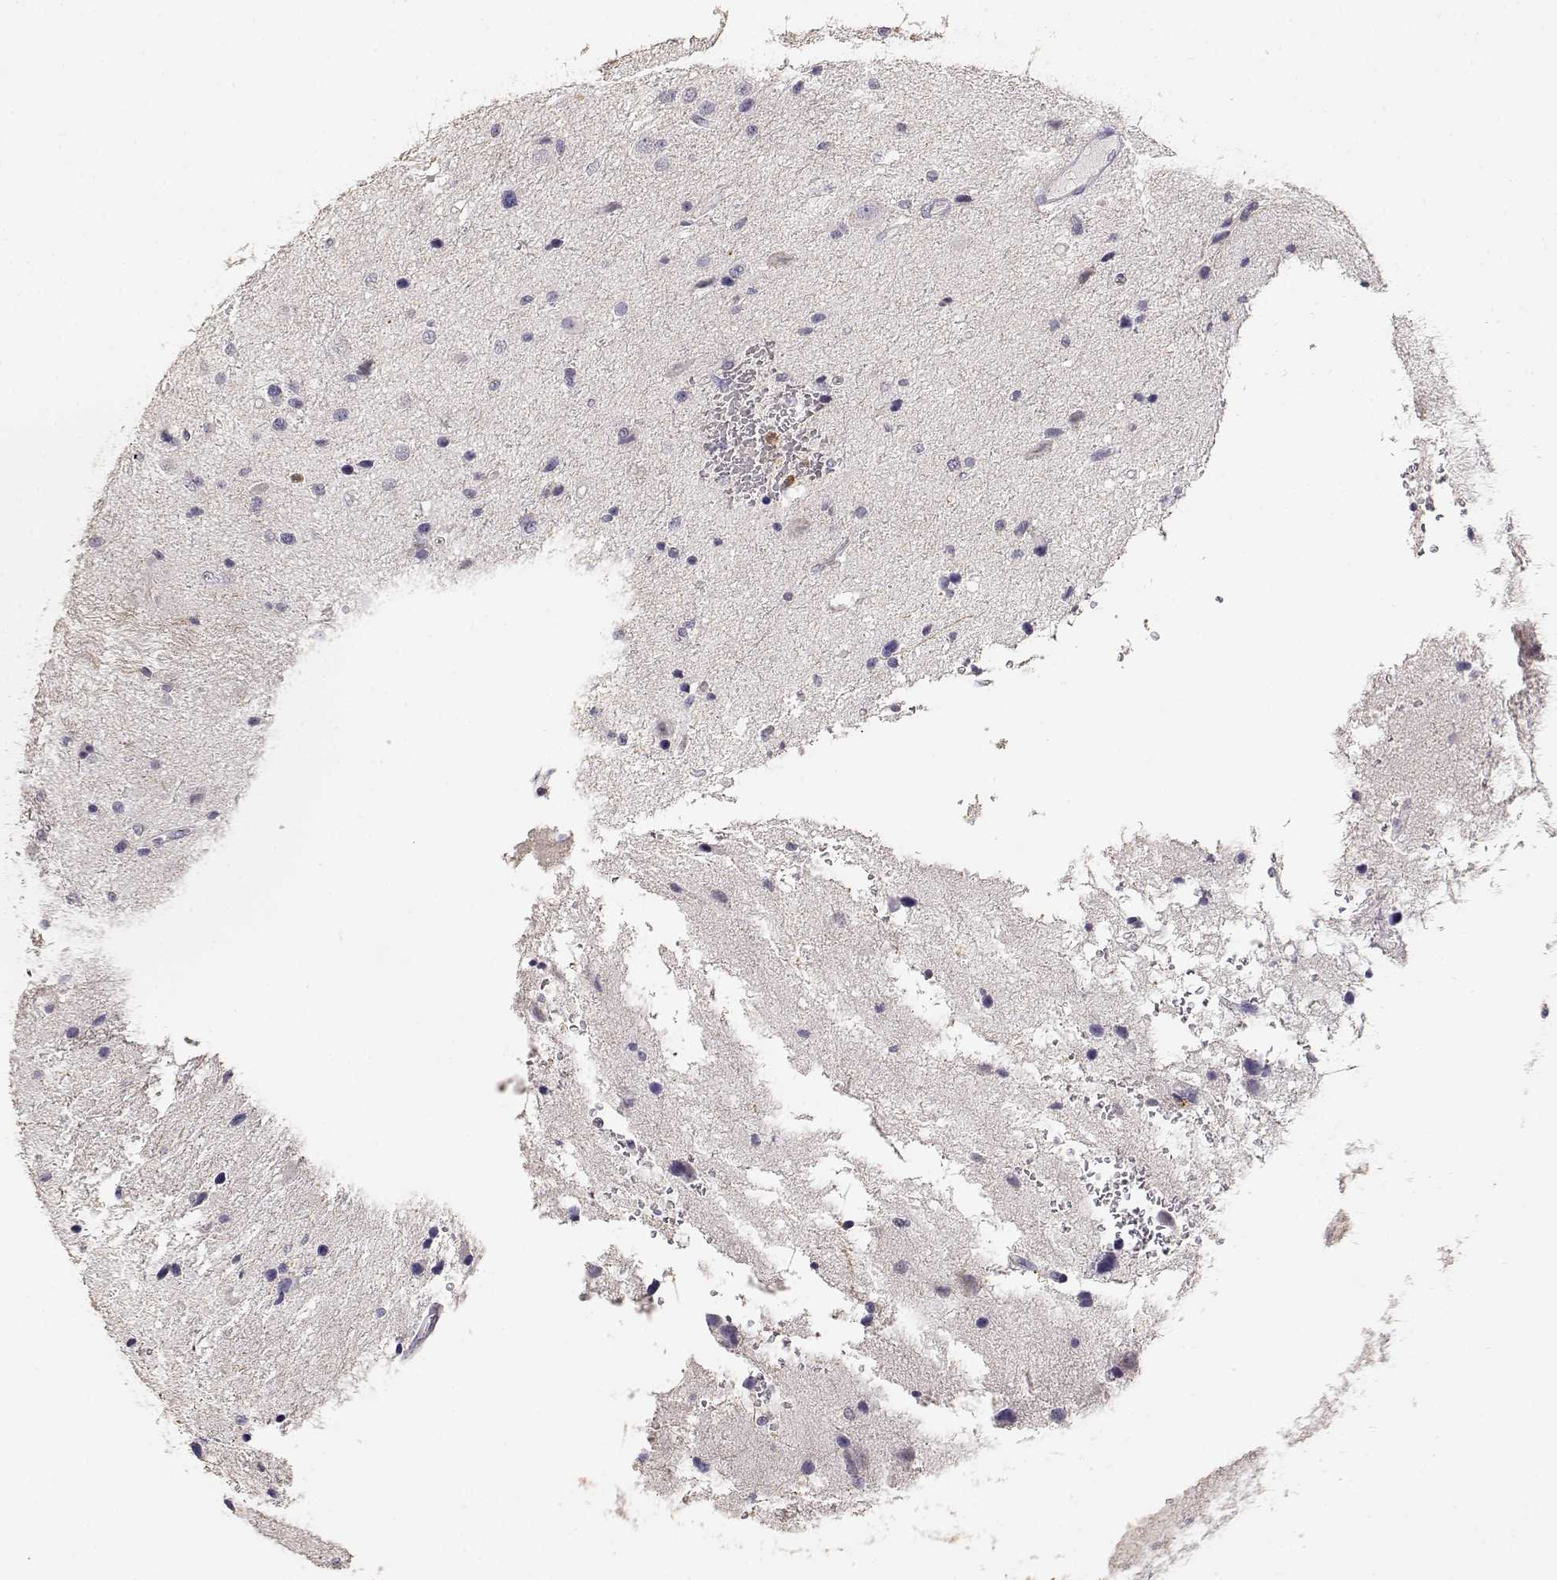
{"staining": {"intensity": "negative", "quantity": "none", "location": "none"}, "tissue": "glioma", "cell_type": "Tumor cells", "image_type": "cancer", "snomed": [{"axis": "morphology", "description": "Glioma, malignant, Low grade"}, {"axis": "topography", "description": "Brain"}], "caption": "A high-resolution photomicrograph shows immunohistochemistry staining of glioma, which shows no significant positivity in tumor cells.", "gene": "TNFRSF10C", "patient": {"sex": "female", "age": 32}}